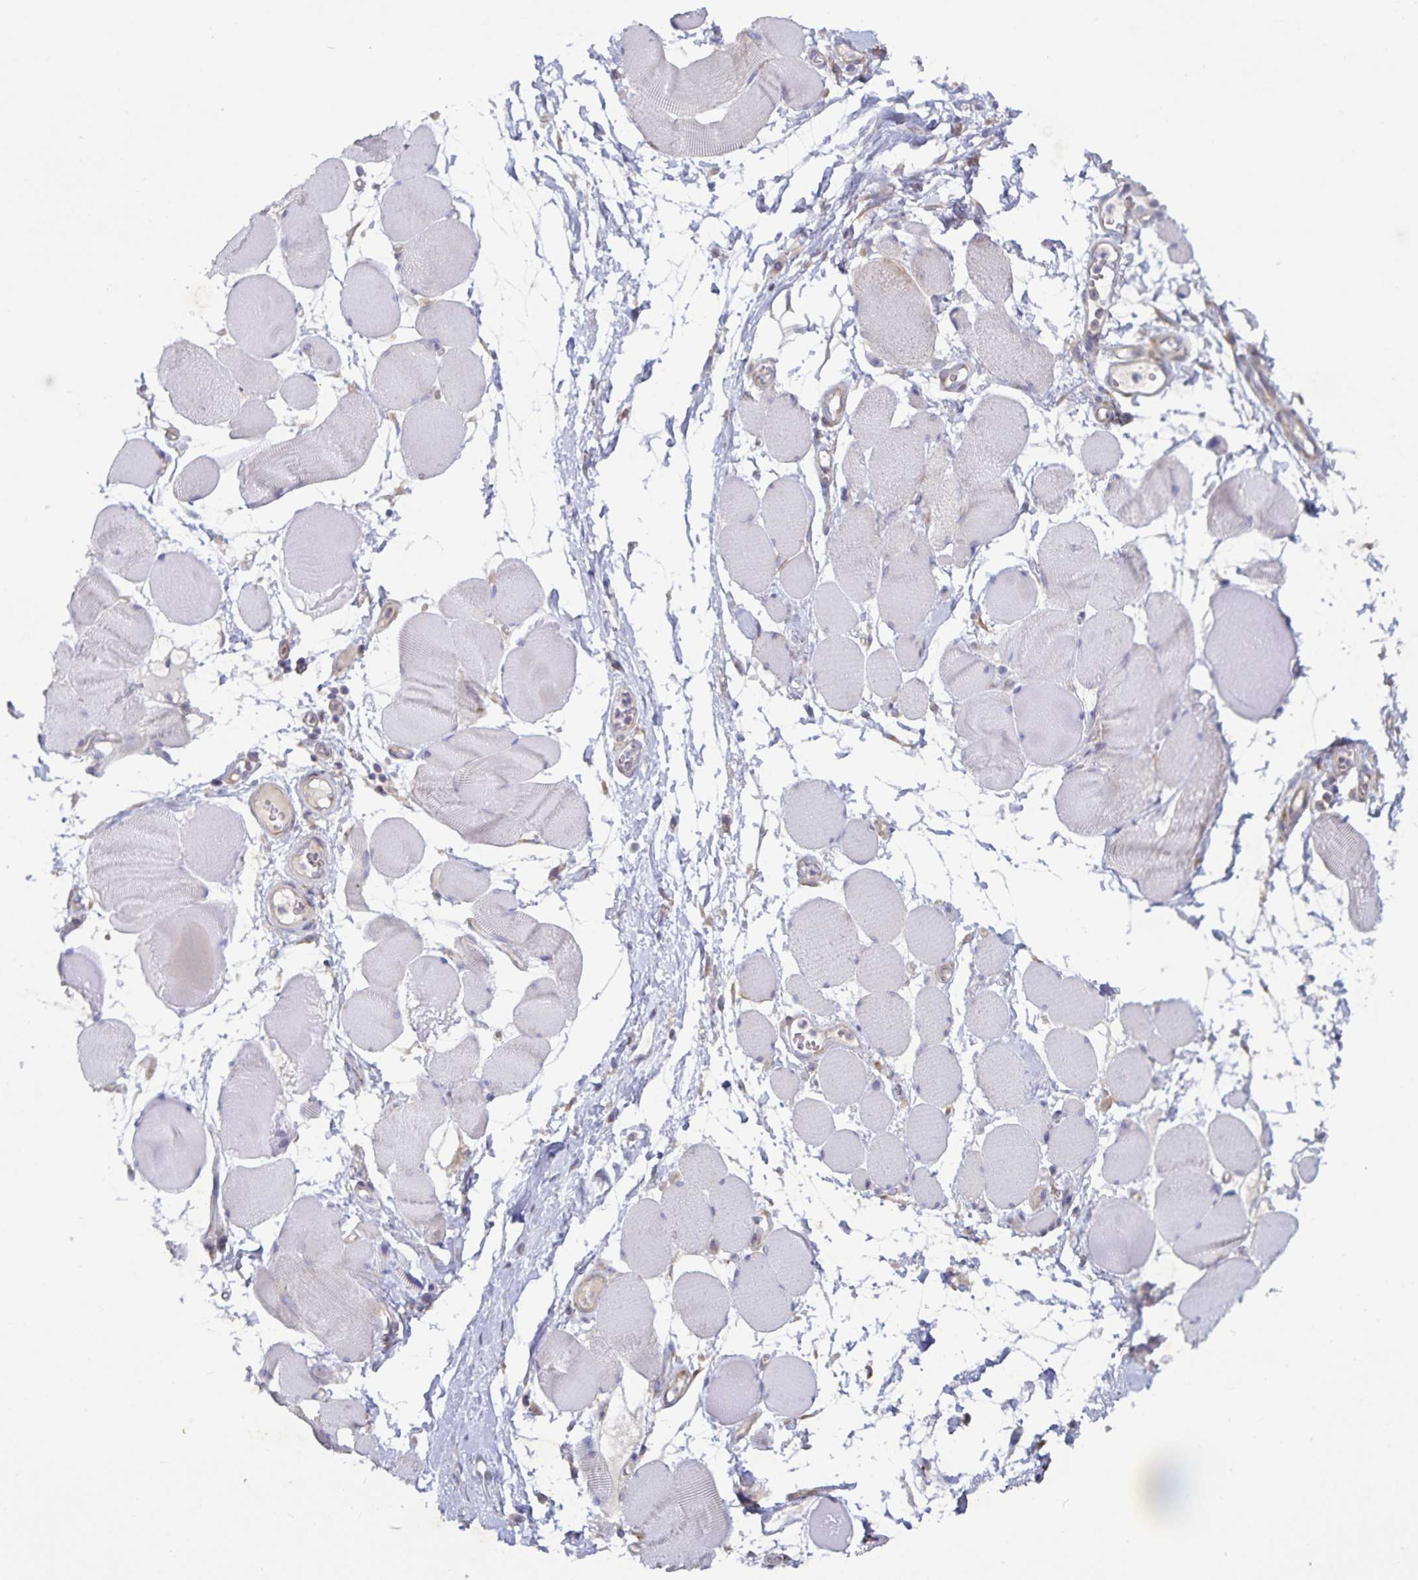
{"staining": {"intensity": "negative", "quantity": "none", "location": "none"}, "tissue": "skeletal muscle", "cell_type": "Myocytes", "image_type": "normal", "snomed": [{"axis": "morphology", "description": "Normal tissue, NOS"}, {"axis": "topography", "description": "Skeletal muscle"}], "caption": "IHC of unremarkable skeletal muscle shows no staining in myocytes. (DAB (3,3'-diaminobenzidine) IHC with hematoxylin counter stain).", "gene": "FAM120A", "patient": {"sex": "female", "age": 75}}